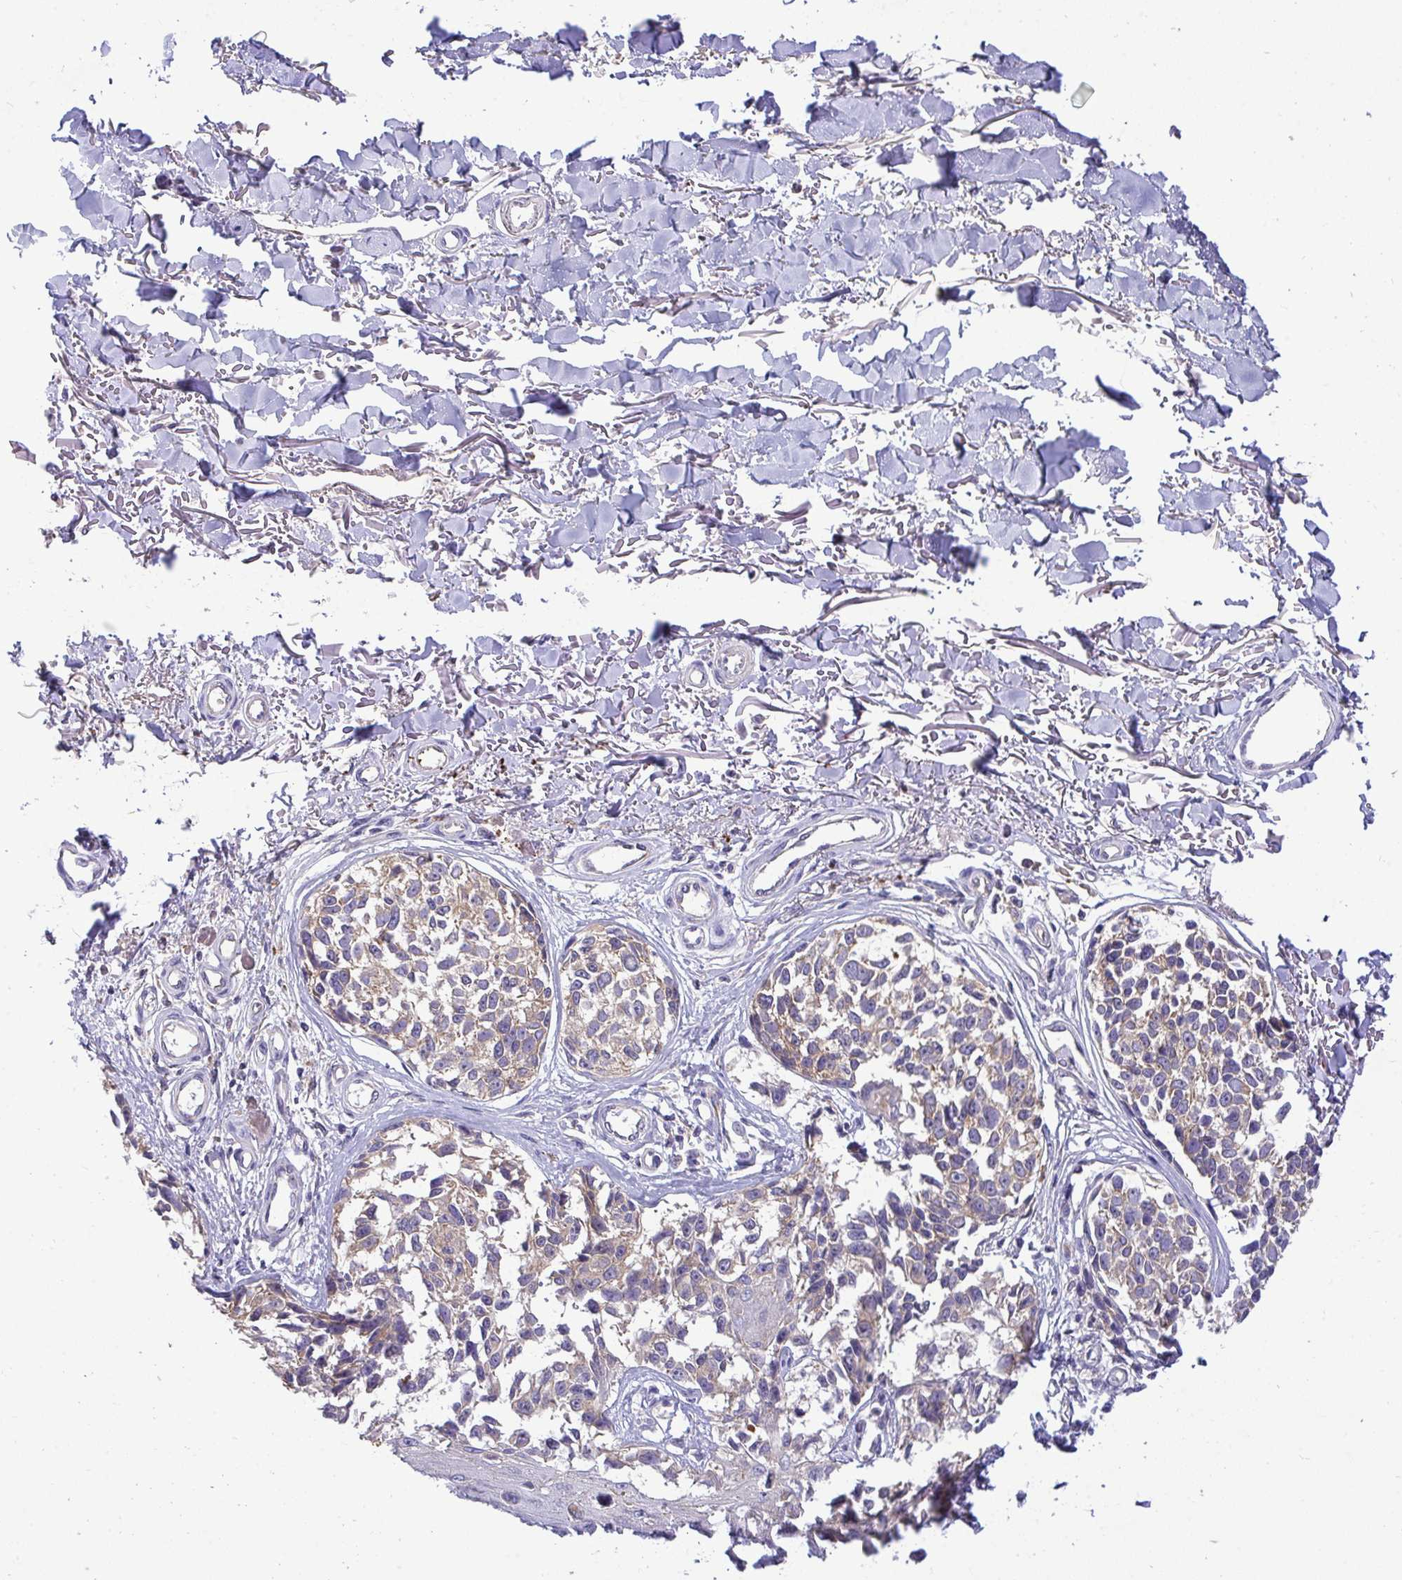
{"staining": {"intensity": "weak", "quantity": ">75%", "location": "cytoplasmic/membranous"}, "tissue": "melanoma", "cell_type": "Tumor cells", "image_type": "cancer", "snomed": [{"axis": "morphology", "description": "Malignant melanoma, NOS"}, {"axis": "topography", "description": "Skin"}], "caption": "Immunohistochemical staining of human melanoma exhibits low levels of weak cytoplasmic/membranous positivity in approximately >75% of tumor cells.", "gene": "ZNF581", "patient": {"sex": "male", "age": 73}}